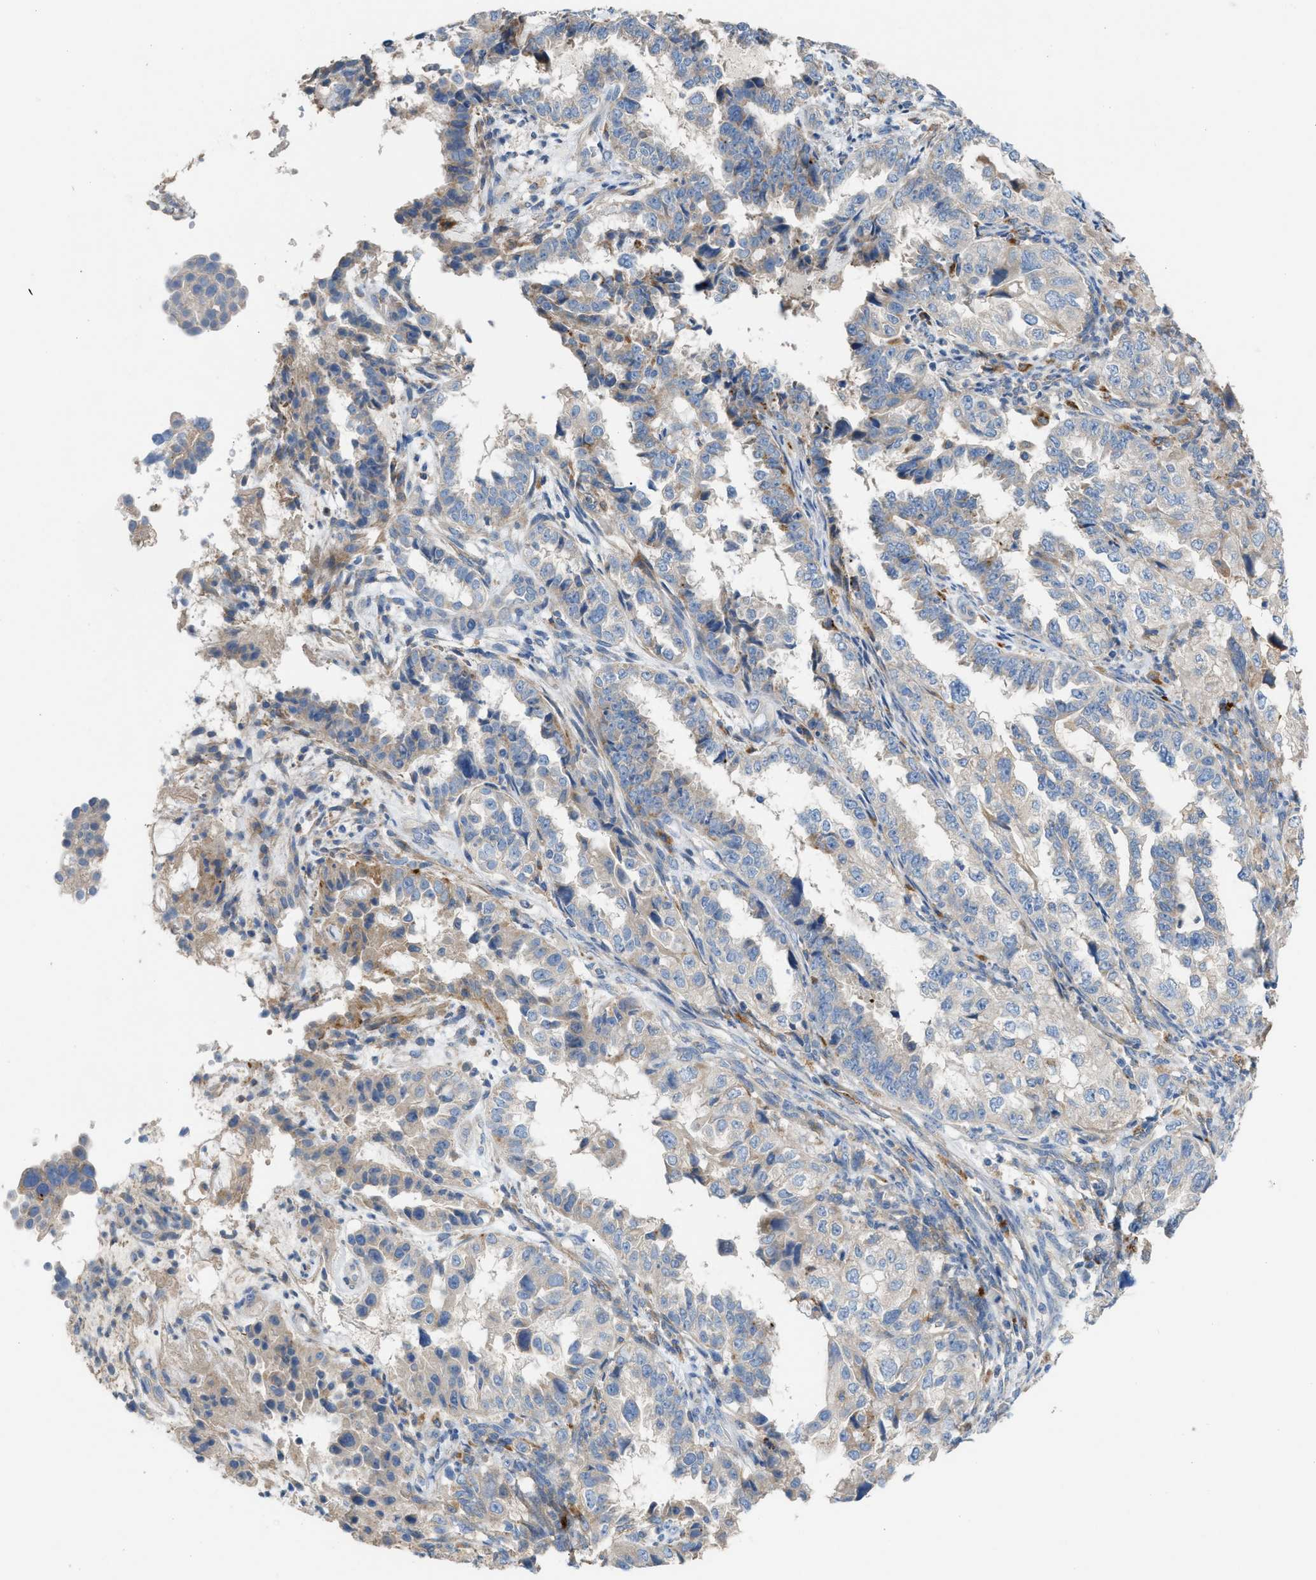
{"staining": {"intensity": "weak", "quantity": "<25%", "location": "cytoplasmic/membranous"}, "tissue": "endometrial cancer", "cell_type": "Tumor cells", "image_type": "cancer", "snomed": [{"axis": "morphology", "description": "Adenocarcinoma, NOS"}, {"axis": "topography", "description": "Endometrium"}], "caption": "DAB (3,3'-diaminobenzidine) immunohistochemical staining of endometrial cancer (adenocarcinoma) shows no significant staining in tumor cells.", "gene": "AOAH", "patient": {"sex": "female", "age": 85}}